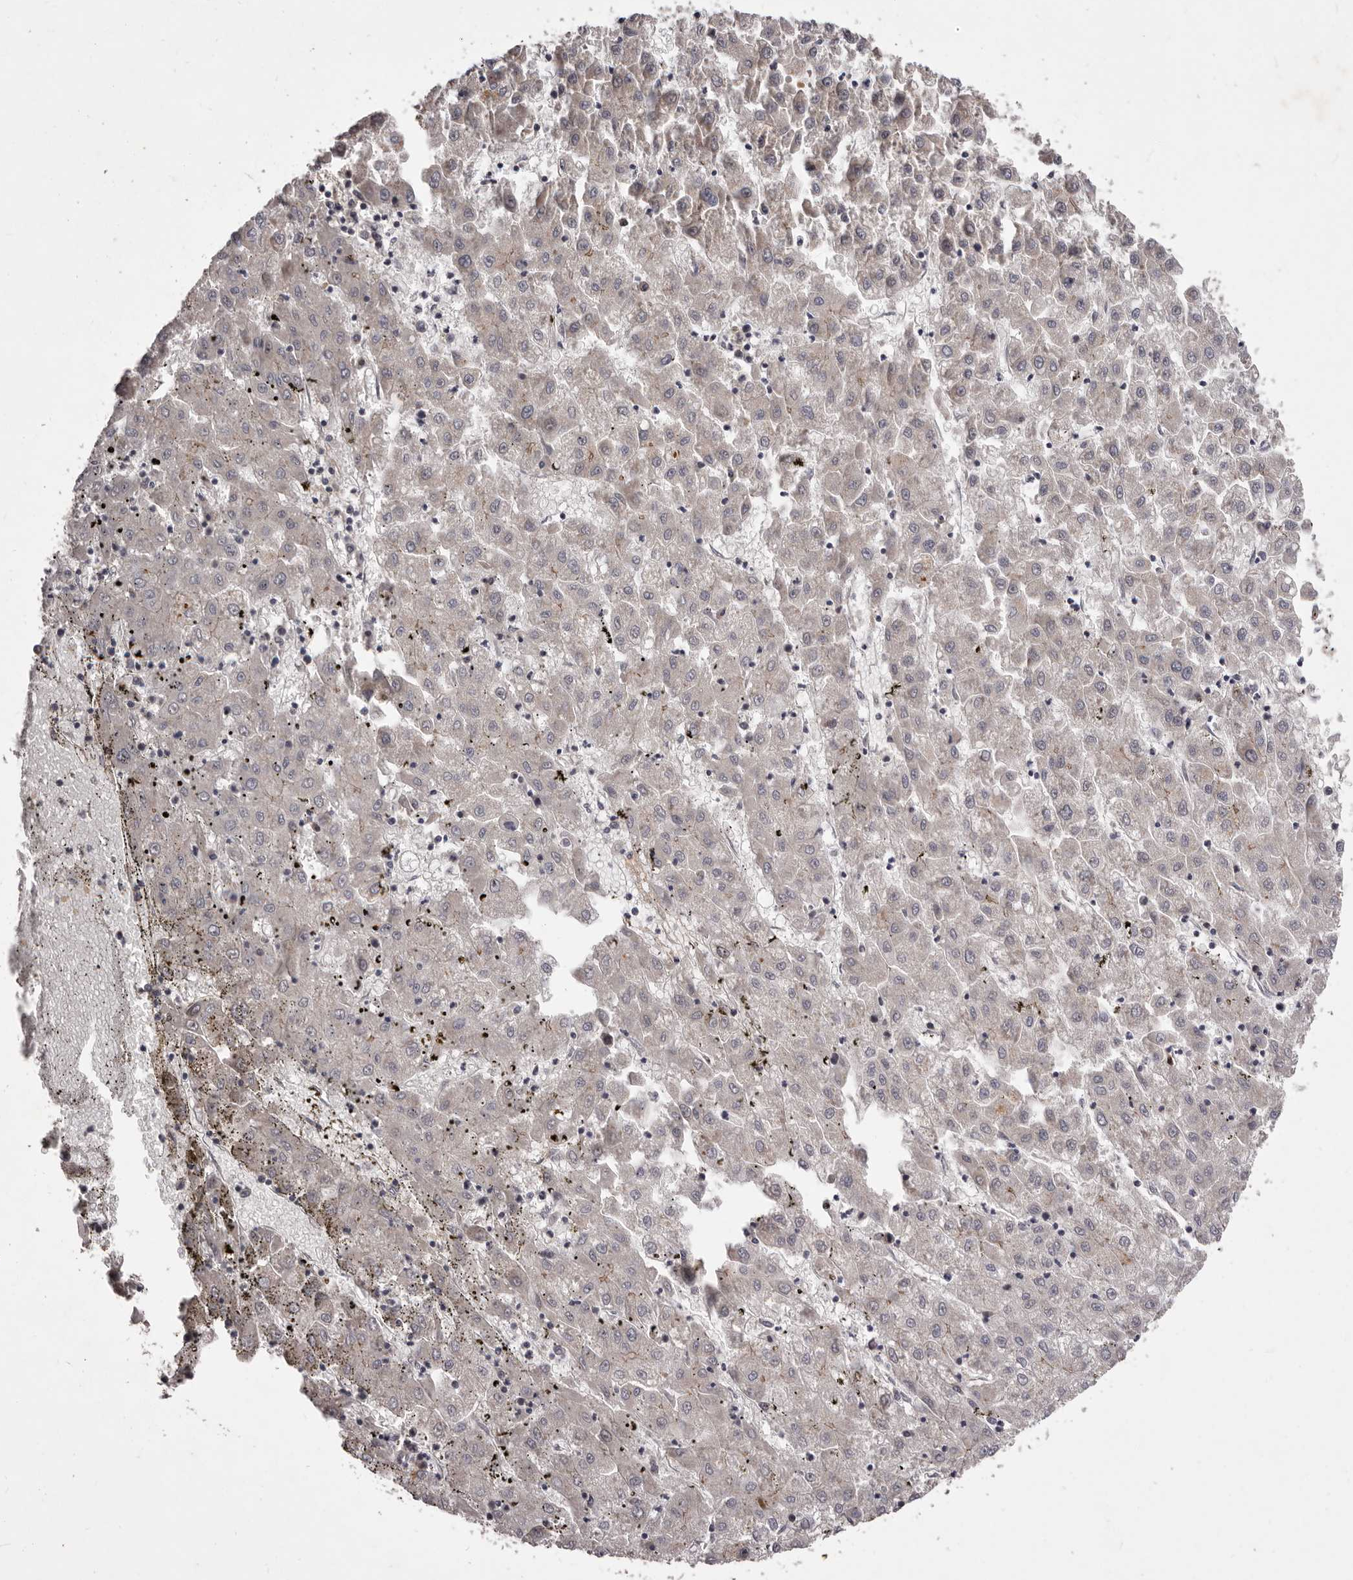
{"staining": {"intensity": "negative", "quantity": "none", "location": "none"}, "tissue": "liver cancer", "cell_type": "Tumor cells", "image_type": "cancer", "snomed": [{"axis": "morphology", "description": "Carcinoma, Hepatocellular, NOS"}, {"axis": "topography", "description": "Liver"}], "caption": "Tumor cells show no significant staining in liver hepatocellular carcinoma.", "gene": "HBS1L", "patient": {"sex": "male", "age": 72}}